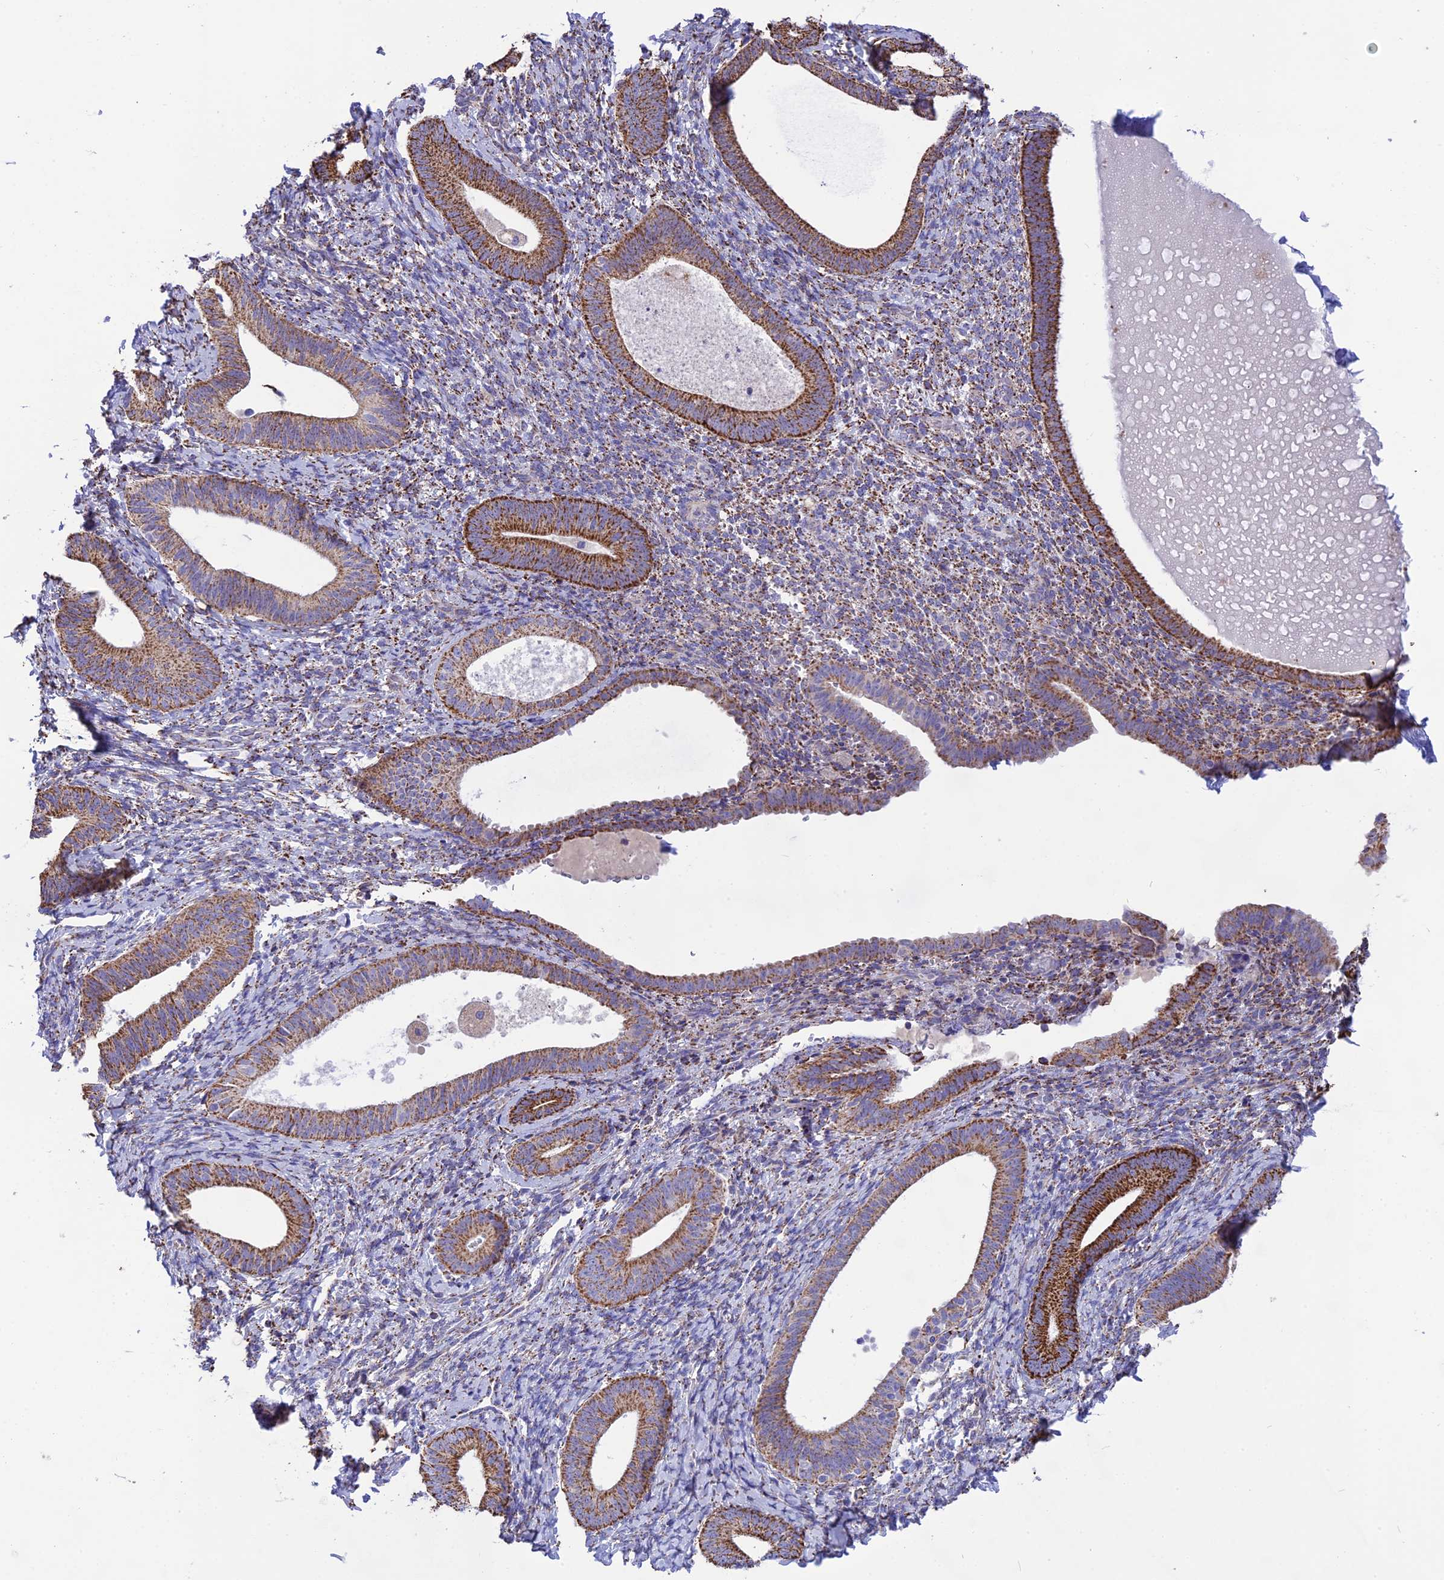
{"staining": {"intensity": "strong", "quantity": "25%-75%", "location": "cytoplasmic/membranous"}, "tissue": "endometrium", "cell_type": "Cells in endometrial stroma", "image_type": "normal", "snomed": [{"axis": "morphology", "description": "Normal tissue, NOS"}, {"axis": "topography", "description": "Endometrium"}], "caption": "This image shows immunohistochemistry staining of normal endometrium, with high strong cytoplasmic/membranous positivity in about 25%-75% of cells in endometrial stroma.", "gene": "DOC2B", "patient": {"sex": "female", "age": 65}}